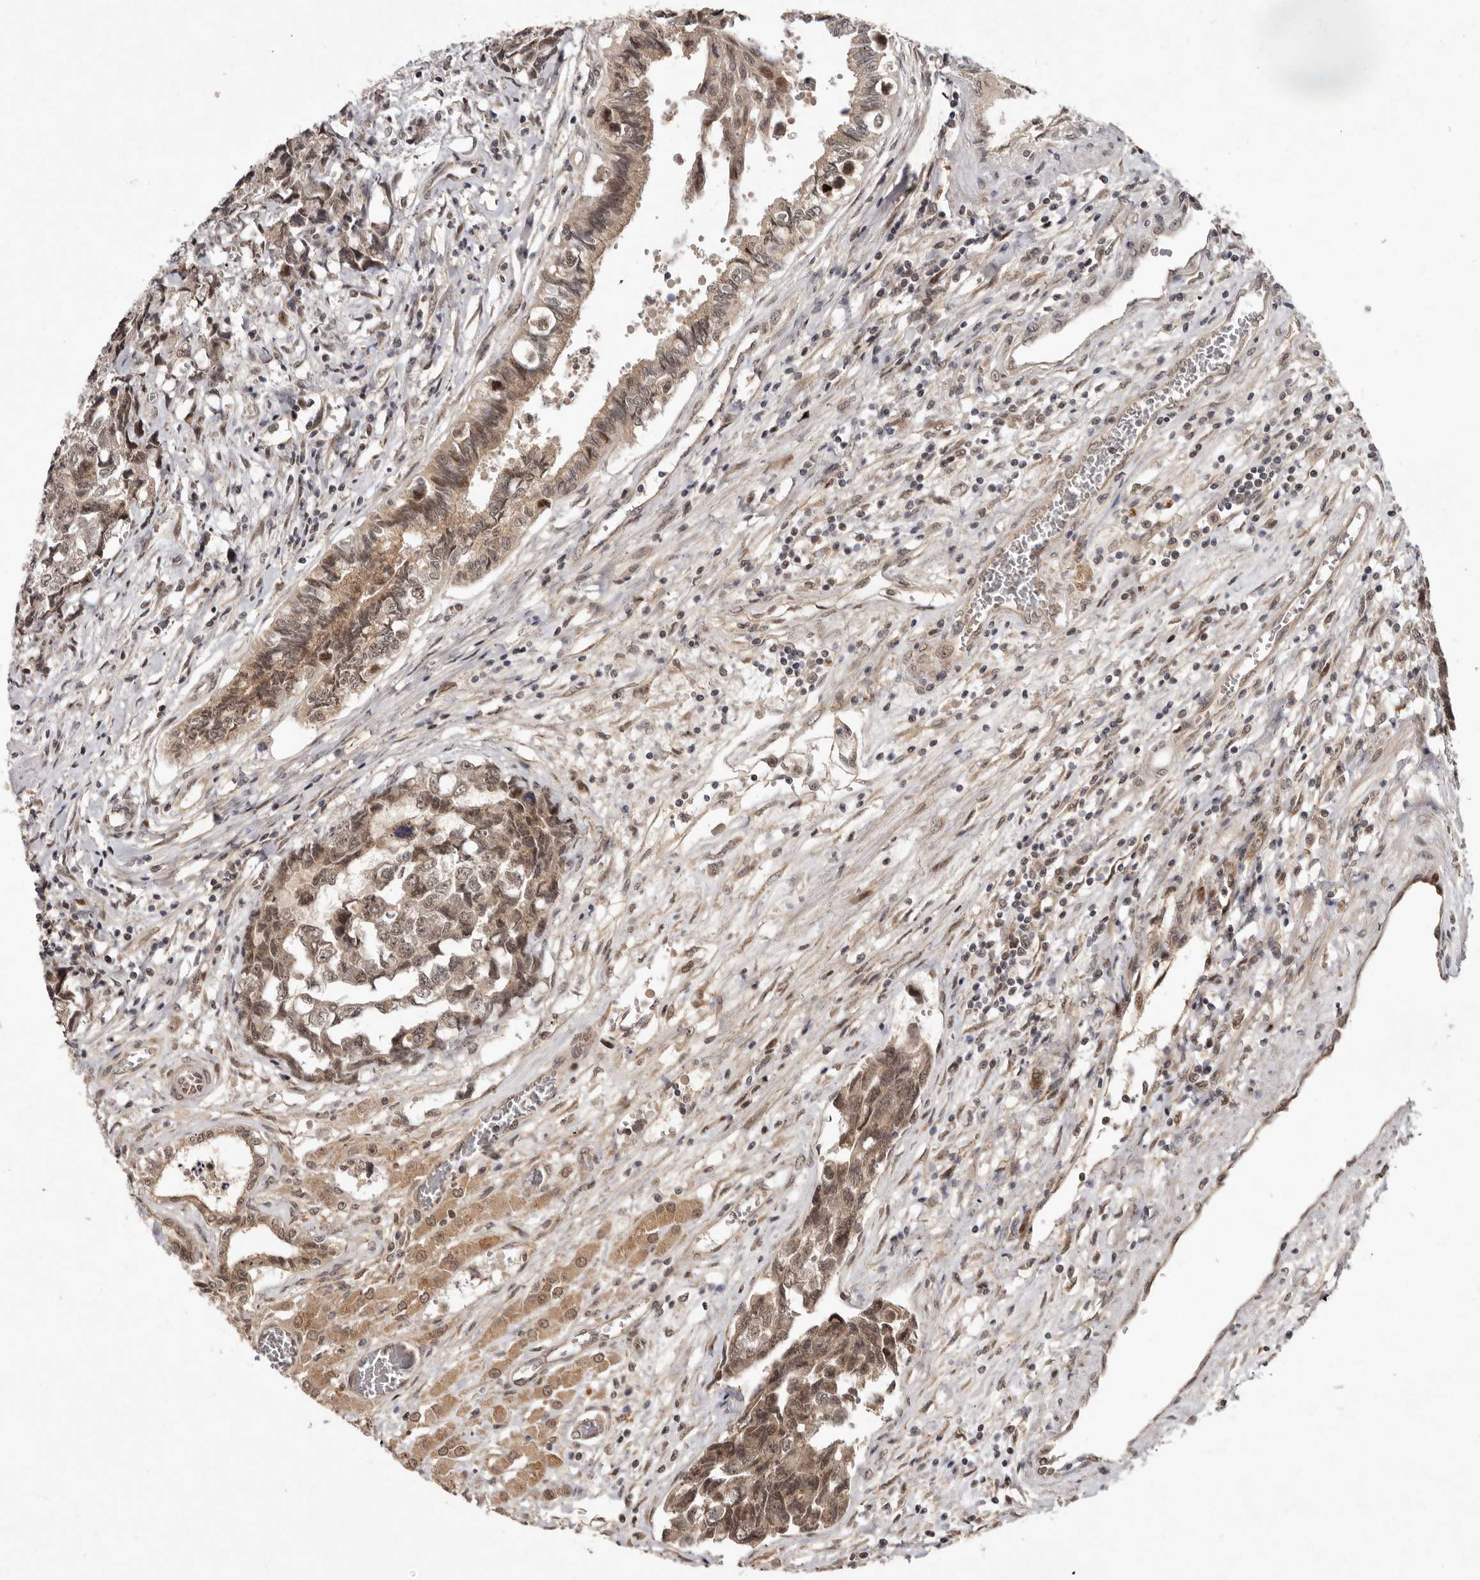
{"staining": {"intensity": "moderate", "quantity": ">75%", "location": "cytoplasmic/membranous,nuclear"}, "tissue": "testis cancer", "cell_type": "Tumor cells", "image_type": "cancer", "snomed": [{"axis": "morphology", "description": "Carcinoma, Embryonal, NOS"}, {"axis": "topography", "description": "Testis"}], "caption": "Immunohistochemical staining of testis embryonal carcinoma shows medium levels of moderate cytoplasmic/membranous and nuclear protein positivity in approximately >75% of tumor cells.", "gene": "ABL1", "patient": {"sex": "male", "age": 31}}